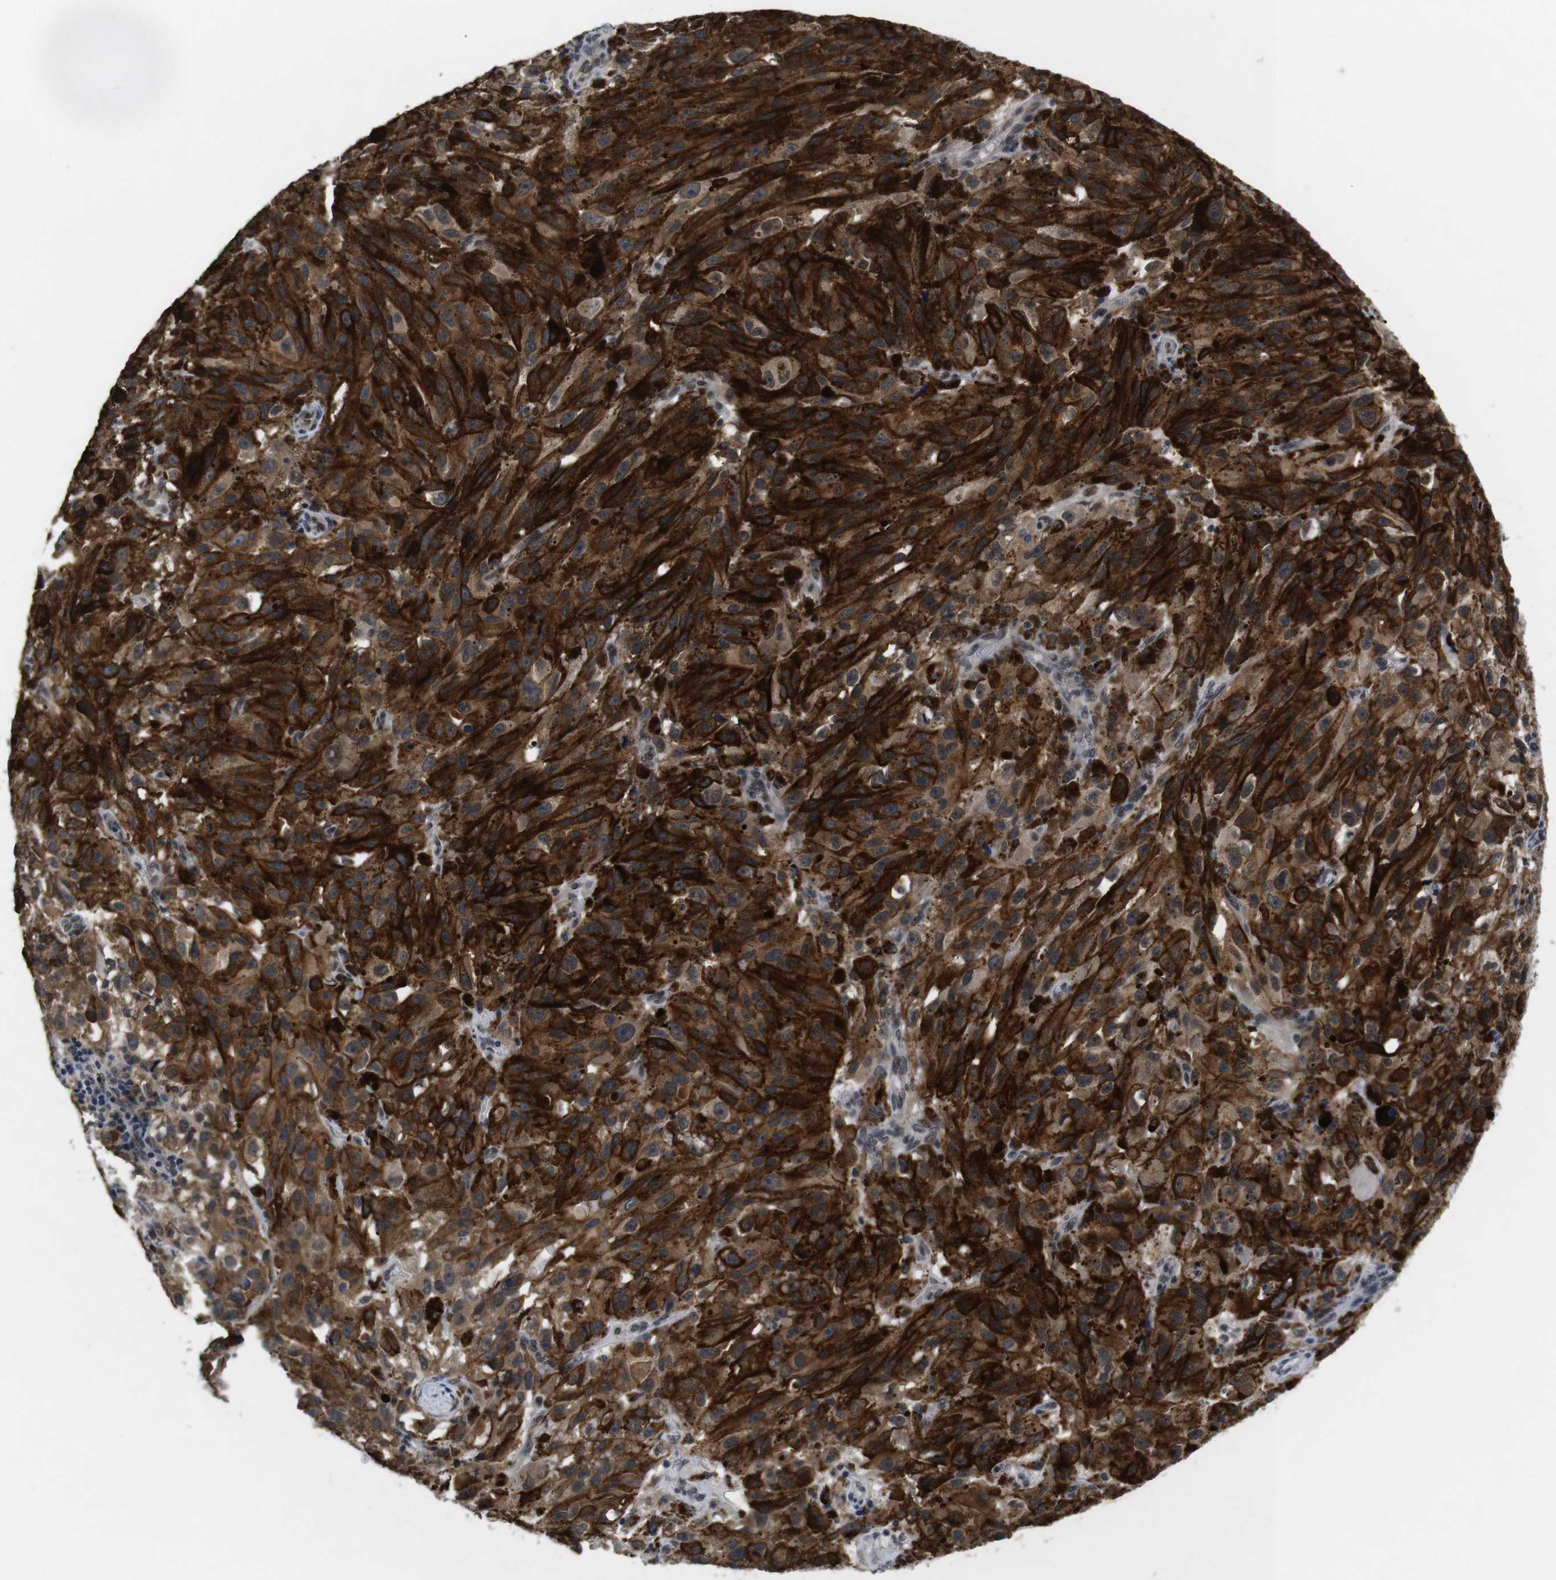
{"staining": {"intensity": "moderate", "quantity": ">75%", "location": "cytoplasmic/membranous"}, "tissue": "melanoma", "cell_type": "Tumor cells", "image_type": "cancer", "snomed": [{"axis": "morphology", "description": "Malignant melanoma, NOS"}, {"axis": "topography", "description": "Skin"}], "caption": "Immunohistochemical staining of malignant melanoma reveals medium levels of moderate cytoplasmic/membranous positivity in about >75% of tumor cells. Nuclei are stained in blue.", "gene": "ZBTB46", "patient": {"sex": "female", "age": 104}}